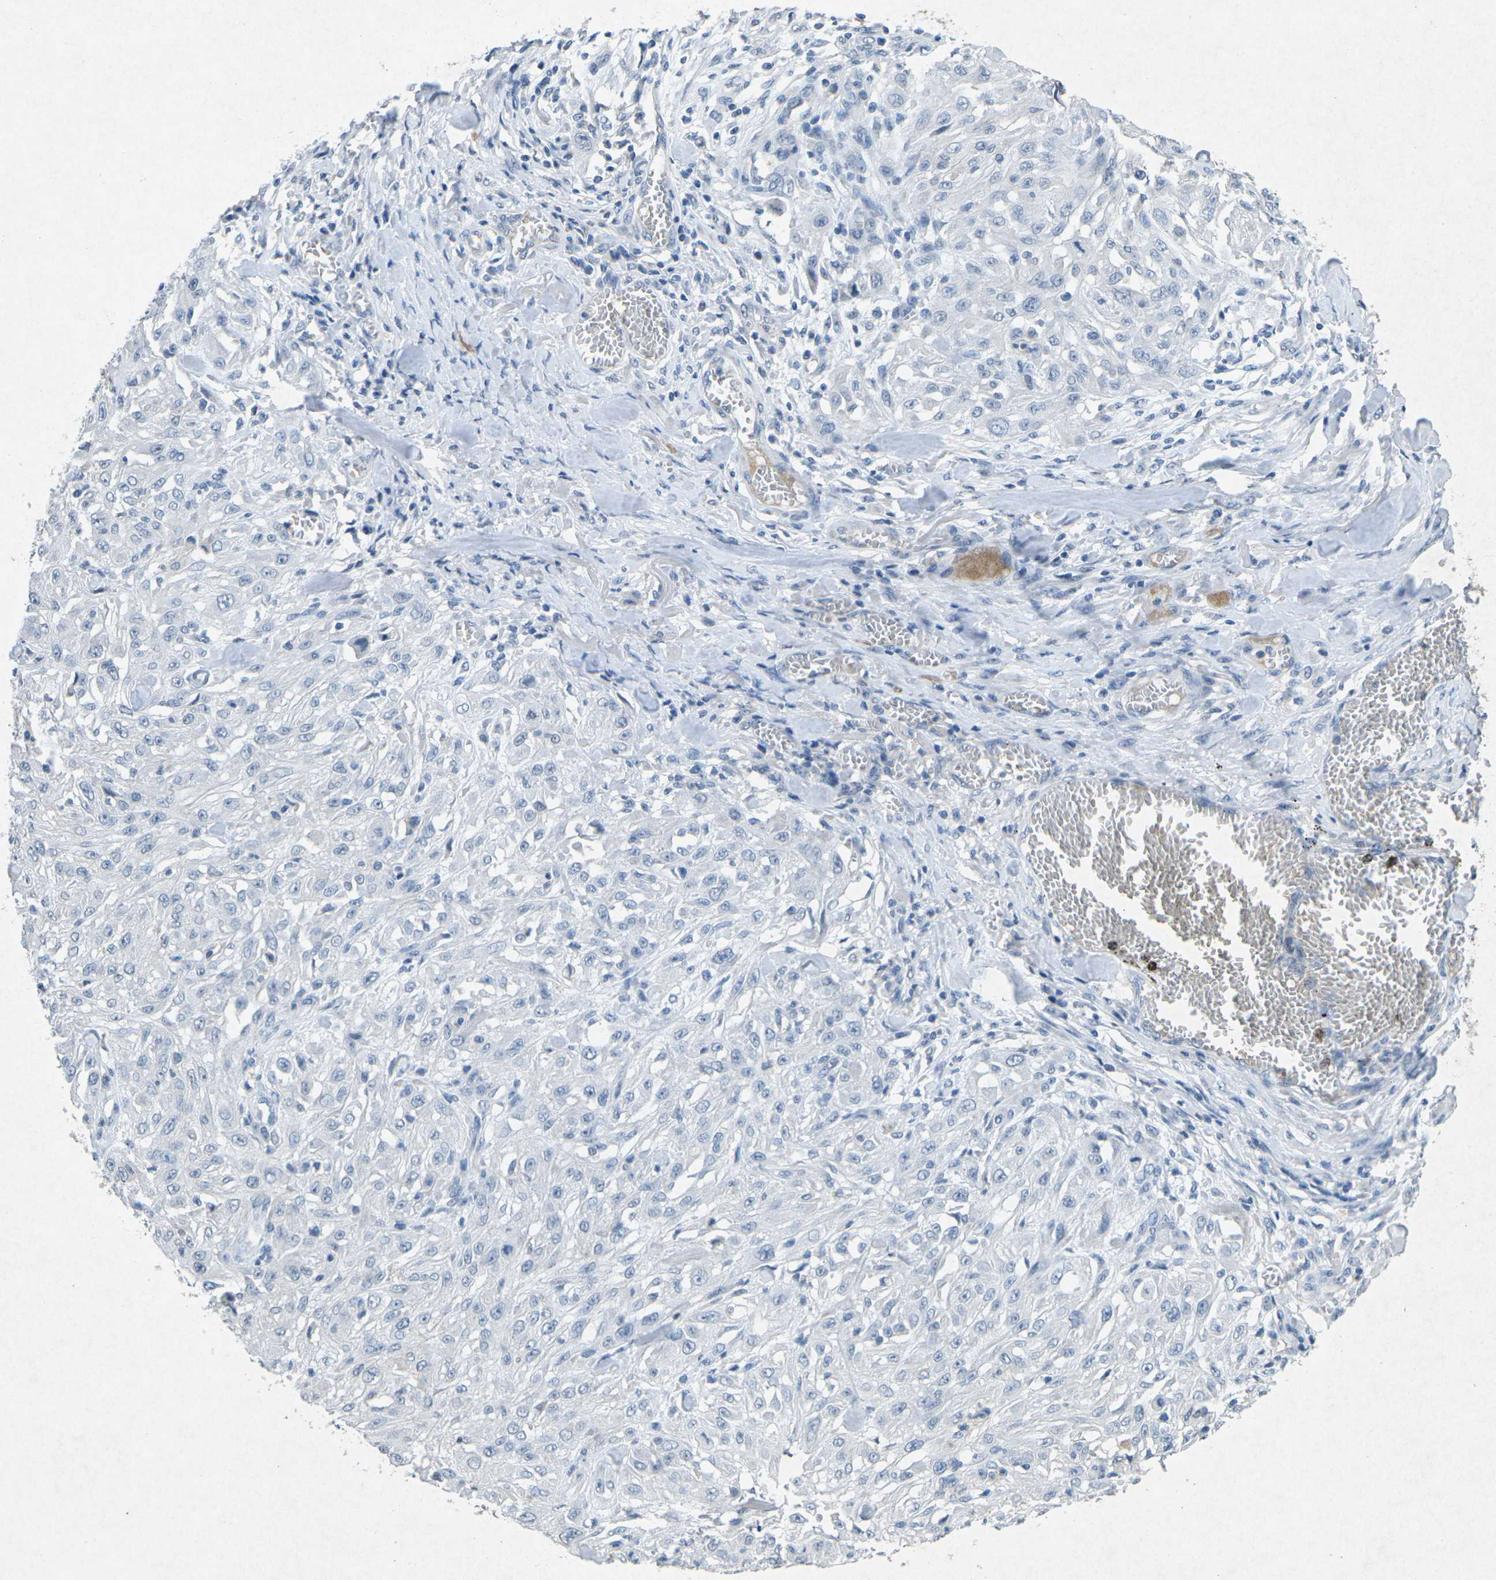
{"staining": {"intensity": "negative", "quantity": "none", "location": "none"}, "tissue": "skin cancer", "cell_type": "Tumor cells", "image_type": "cancer", "snomed": [{"axis": "morphology", "description": "Squamous cell carcinoma, NOS"}, {"axis": "morphology", "description": "Squamous cell carcinoma, metastatic, NOS"}, {"axis": "topography", "description": "Skin"}, {"axis": "topography", "description": "Lymph node"}], "caption": "The immunohistochemistry (IHC) micrograph has no significant staining in tumor cells of skin cancer (squamous cell carcinoma) tissue. The staining was performed using DAB to visualize the protein expression in brown, while the nuclei were stained in blue with hematoxylin (Magnification: 20x).", "gene": "A1BG", "patient": {"sex": "male", "age": 75}}